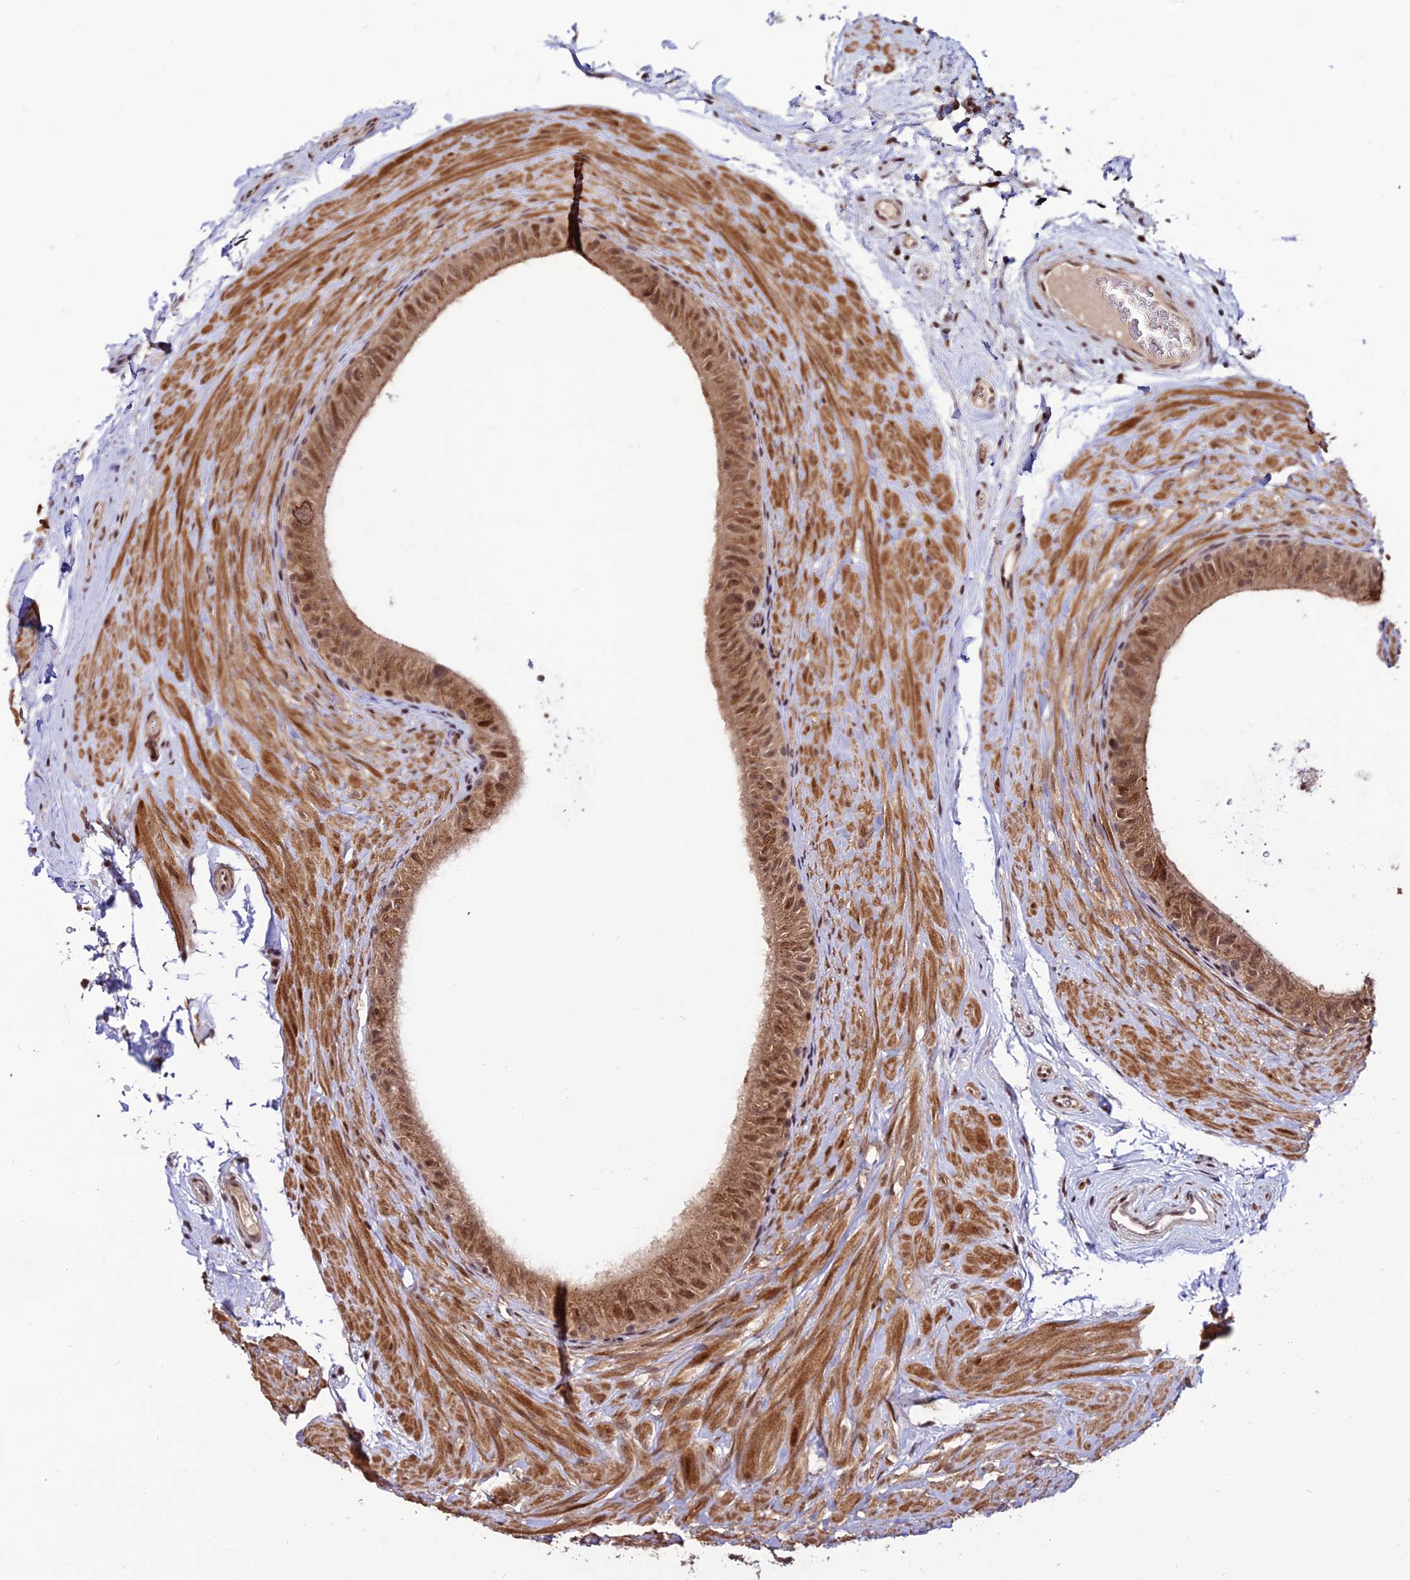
{"staining": {"intensity": "moderate", "quantity": ">75%", "location": "cytoplasmic/membranous,nuclear"}, "tissue": "epididymis", "cell_type": "Glandular cells", "image_type": "normal", "snomed": [{"axis": "morphology", "description": "Normal tissue, NOS"}, {"axis": "topography", "description": "Epididymis"}], "caption": "Protein analysis of normal epididymis reveals moderate cytoplasmic/membranous,nuclear staining in about >75% of glandular cells. (DAB (3,3'-diaminobenzidine) IHC with brightfield microscopy, high magnification).", "gene": "CIB3", "patient": {"sex": "male", "age": 49}}